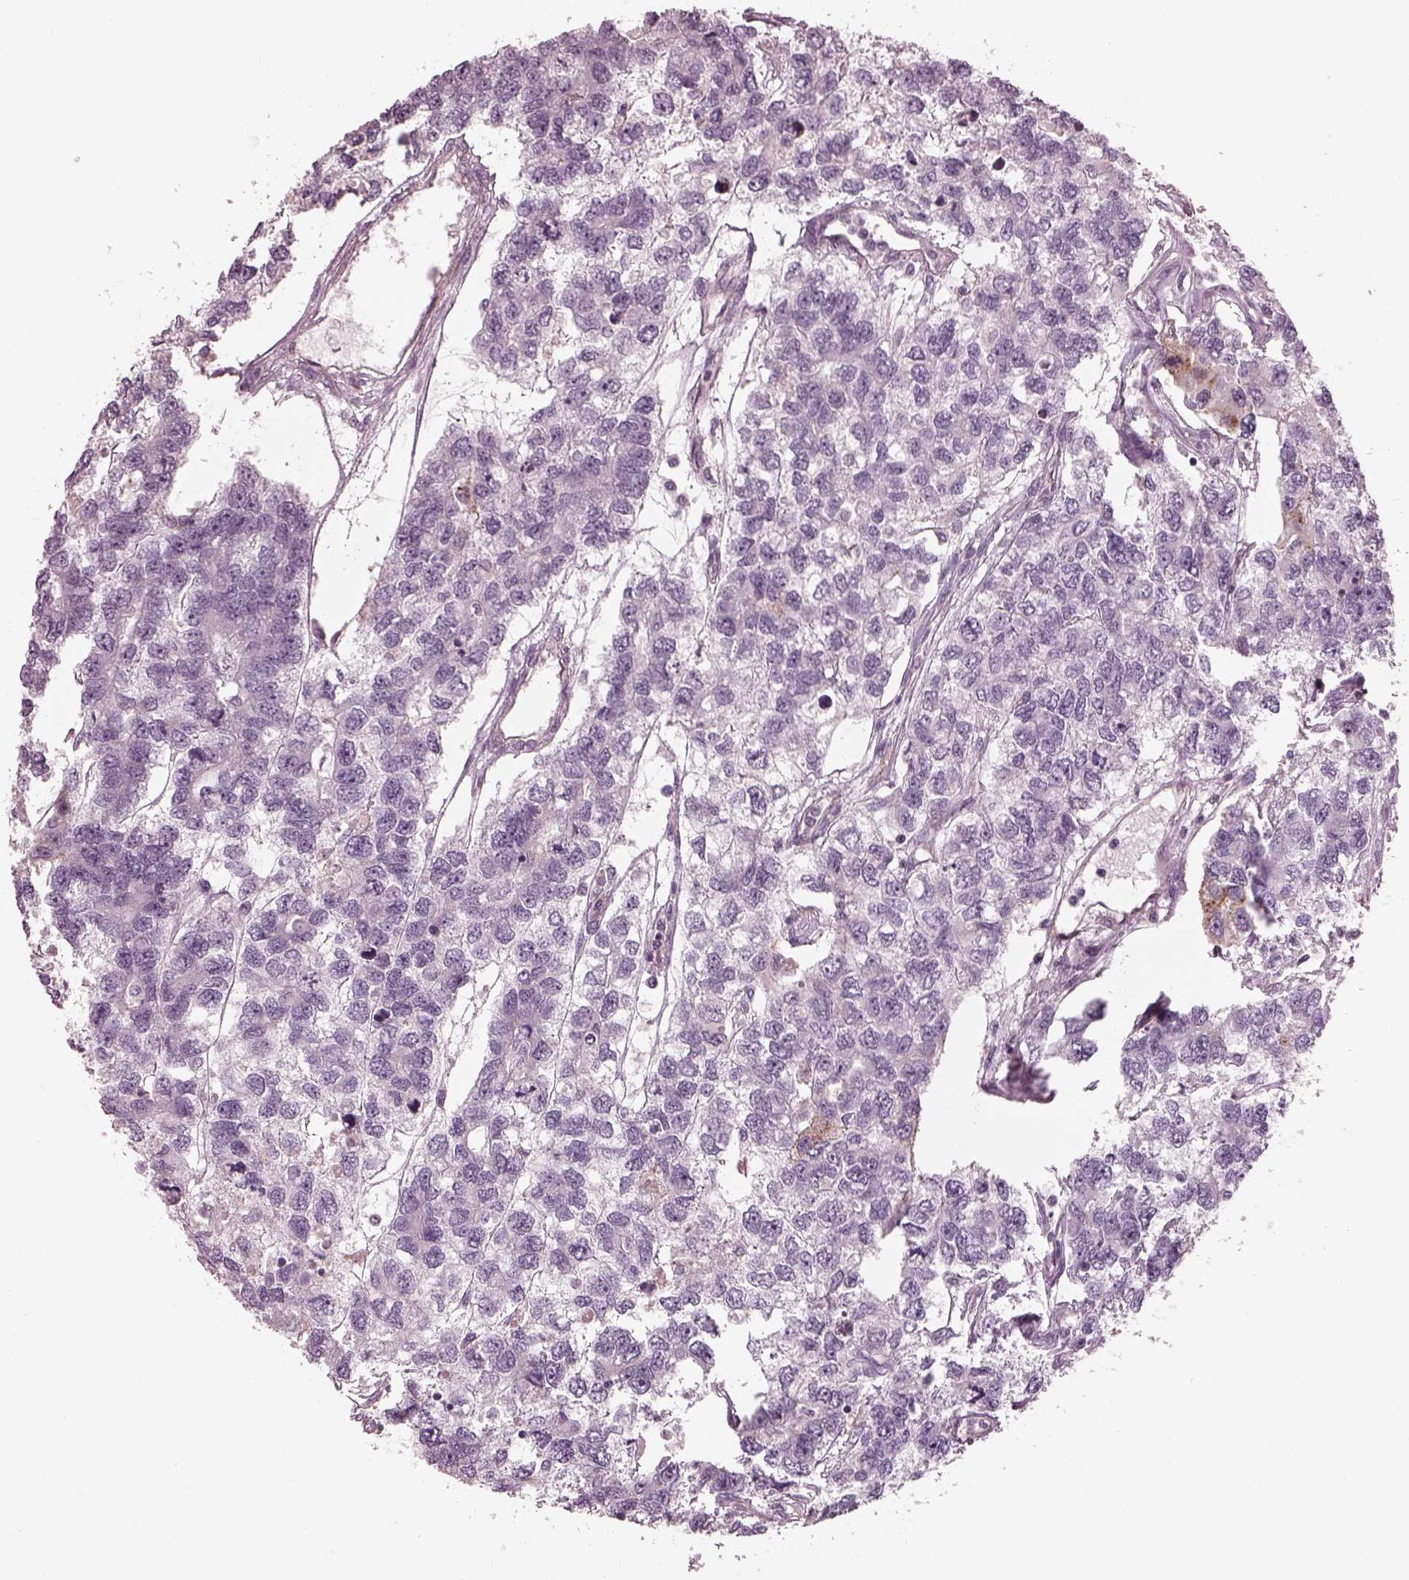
{"staining": {"intensity": "weak", "quantity": "<25%", "location": "cytoplasmic/membranous"}, "tissue": "testis cancer", "cell_type": "Tumor cells", "image_type": "cancer", "snomed": [{"axis": "morphology", "description": "Seminoma, NOS"}, {"axis": "topography", "description": "Testis"}], "caption": "Seminoma (testis) was stained to show a protein in brown. There is no significant expression in tumor cells. (Brightfield microscopy of DAB (3,3'-diaminobenzidine) immunohistochemistry at high magnification).", "gene": "SRI", "patient": {"sex": "male", "age": 52}}